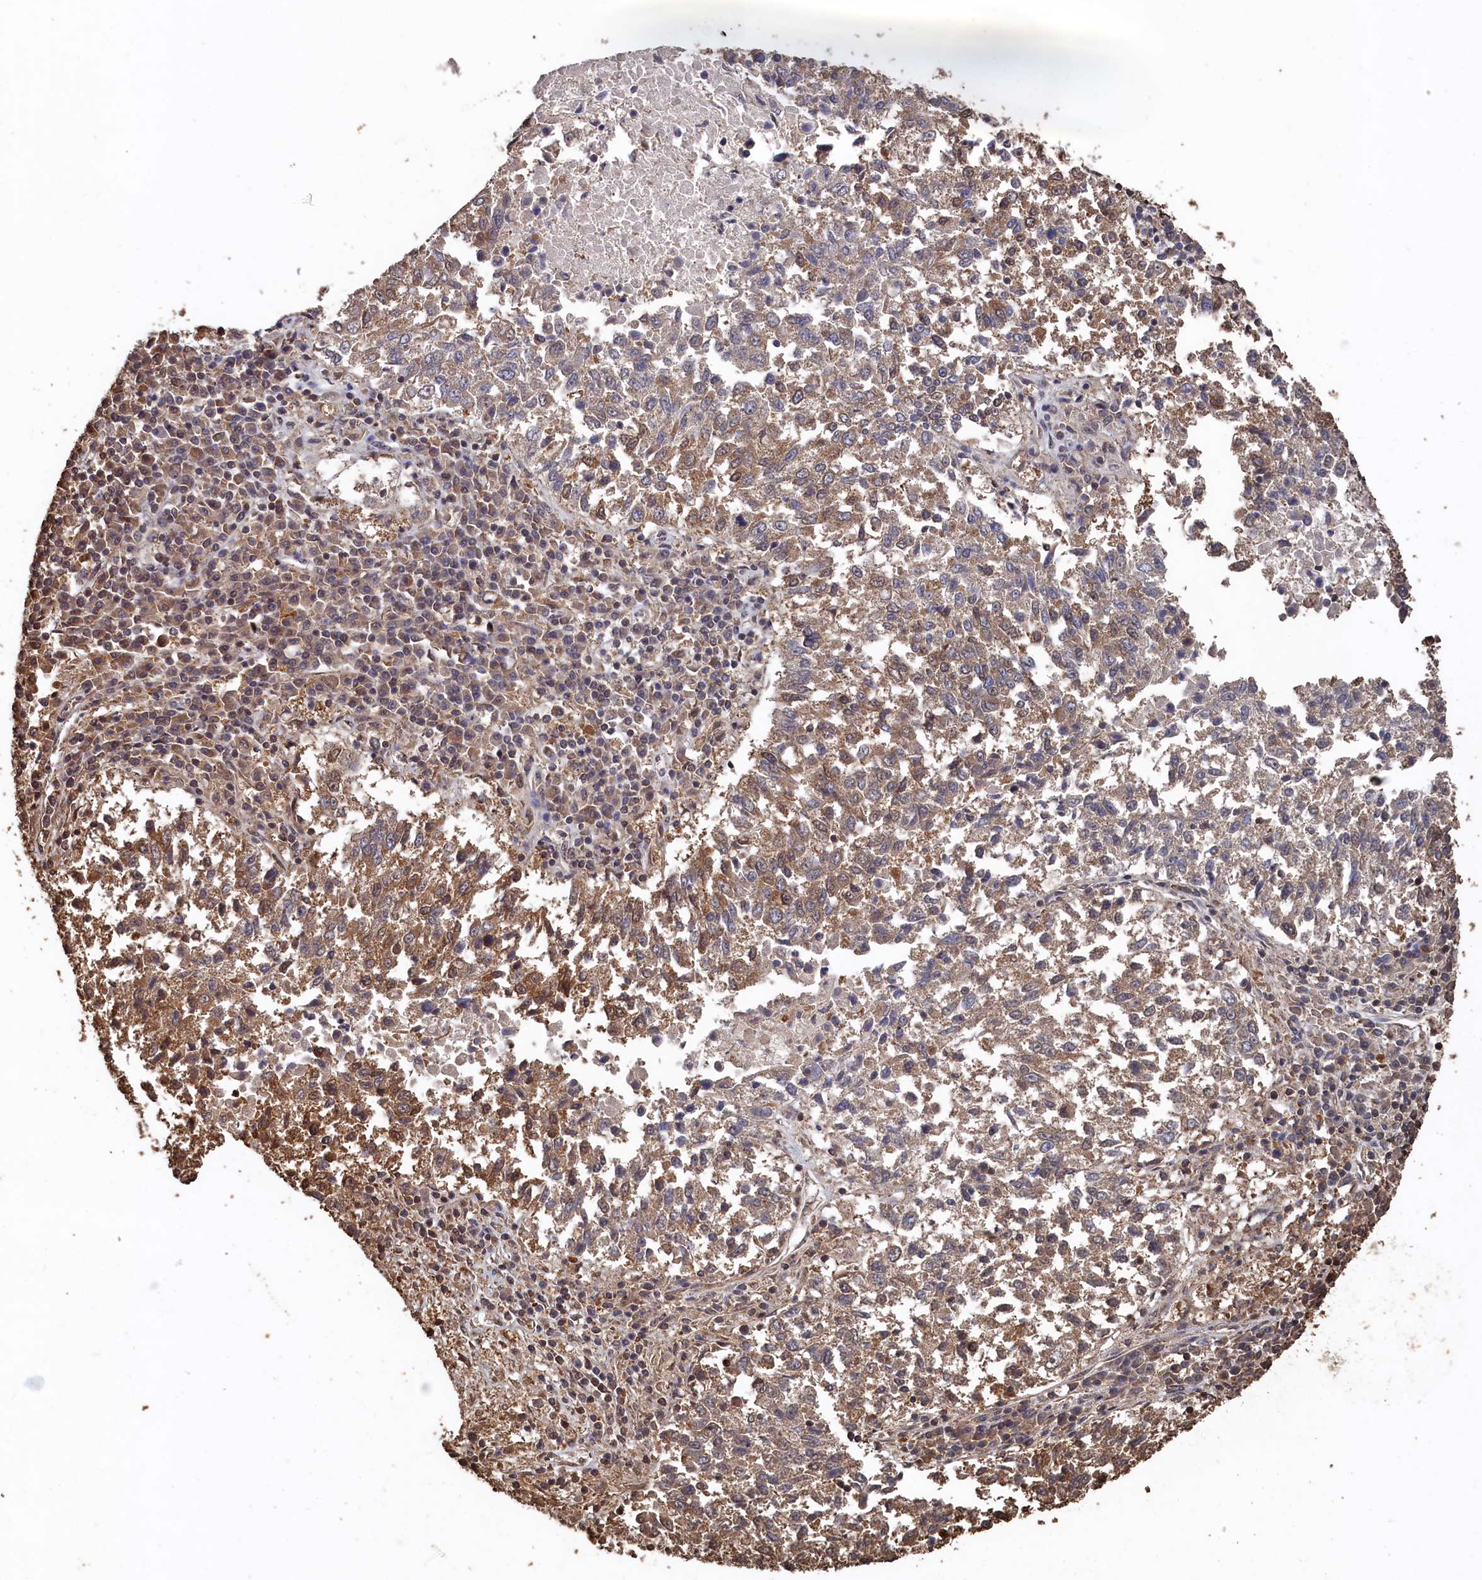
{"staining": {"intensity": "moderate", "quantity": ">75%", "location": "cytoplasmic/membranous"}, "tissue": "lung cancer", "cell_type": "Tumor cells", "image_type": "cancer", "snomed": [{"axis": "morphology", "description": "Squamous cell carcinoma, NOS"}, {"axis": "topography", "description": "Lung"}], "caption": "Lung squamous cell carcinoma stained with a brown dye exhibits moderate cytoplasmic/membranous positive expression in approximately >75% of tumor cells.", "gene": "PIGN", "patient": {"sex": "male", "age": 73}}